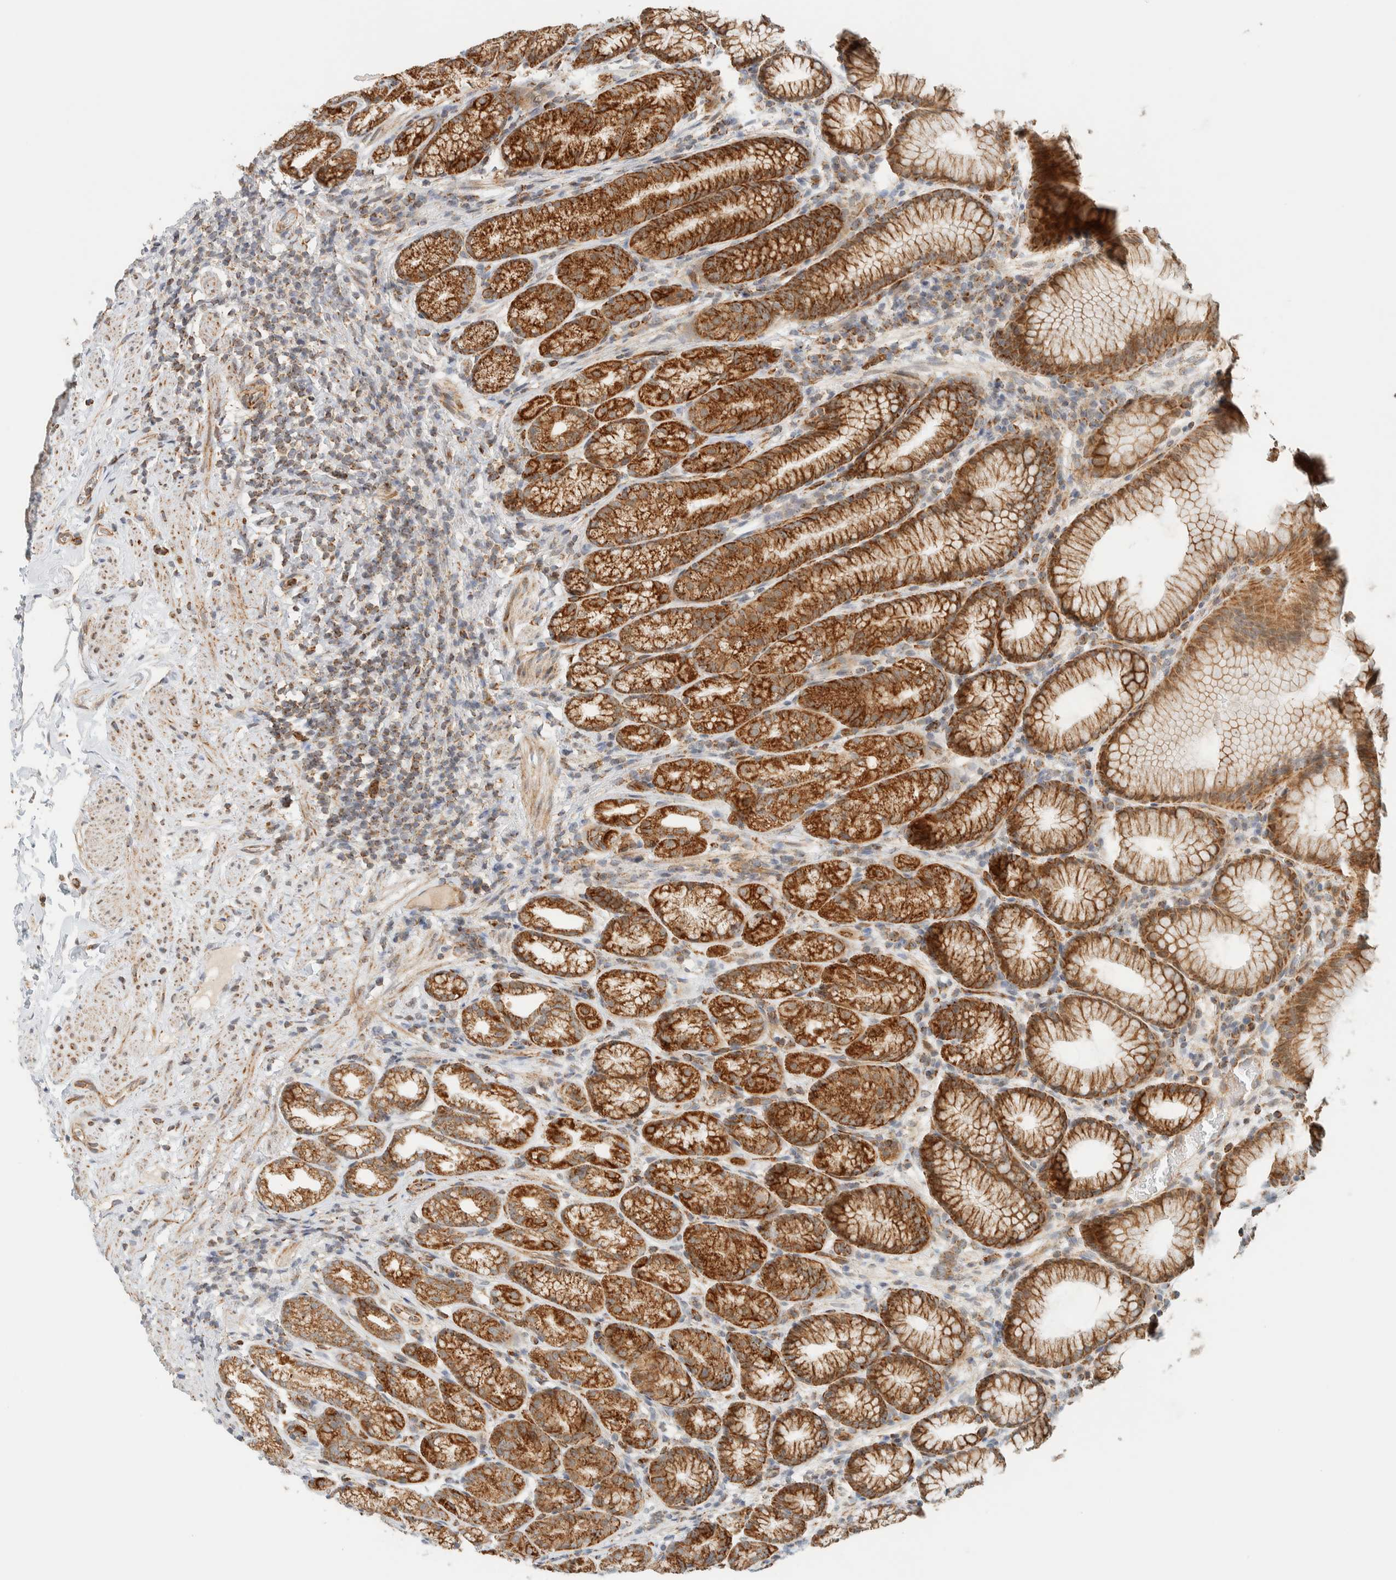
{"staining": {"intensity": "strong", "quantity": ">75%", "location": "cytoplasmic/membranous"}, "tissue": "stomach", "cell_type": "Glandular cells", "image_type": "normal", "snomed": [{"axis": "morphology", "description": "Normal tissue, NOS"}, {"axis": "topography", "description": "Stomach"}], "caption": "Strong cytoplasmic/membranous expression for a protein is present in about >75% of glandular cells of benign stomach using immunohistochemistry (IHC).", "gene": "KIFAP3", "patient": {"sex": "male", "age": 42}}